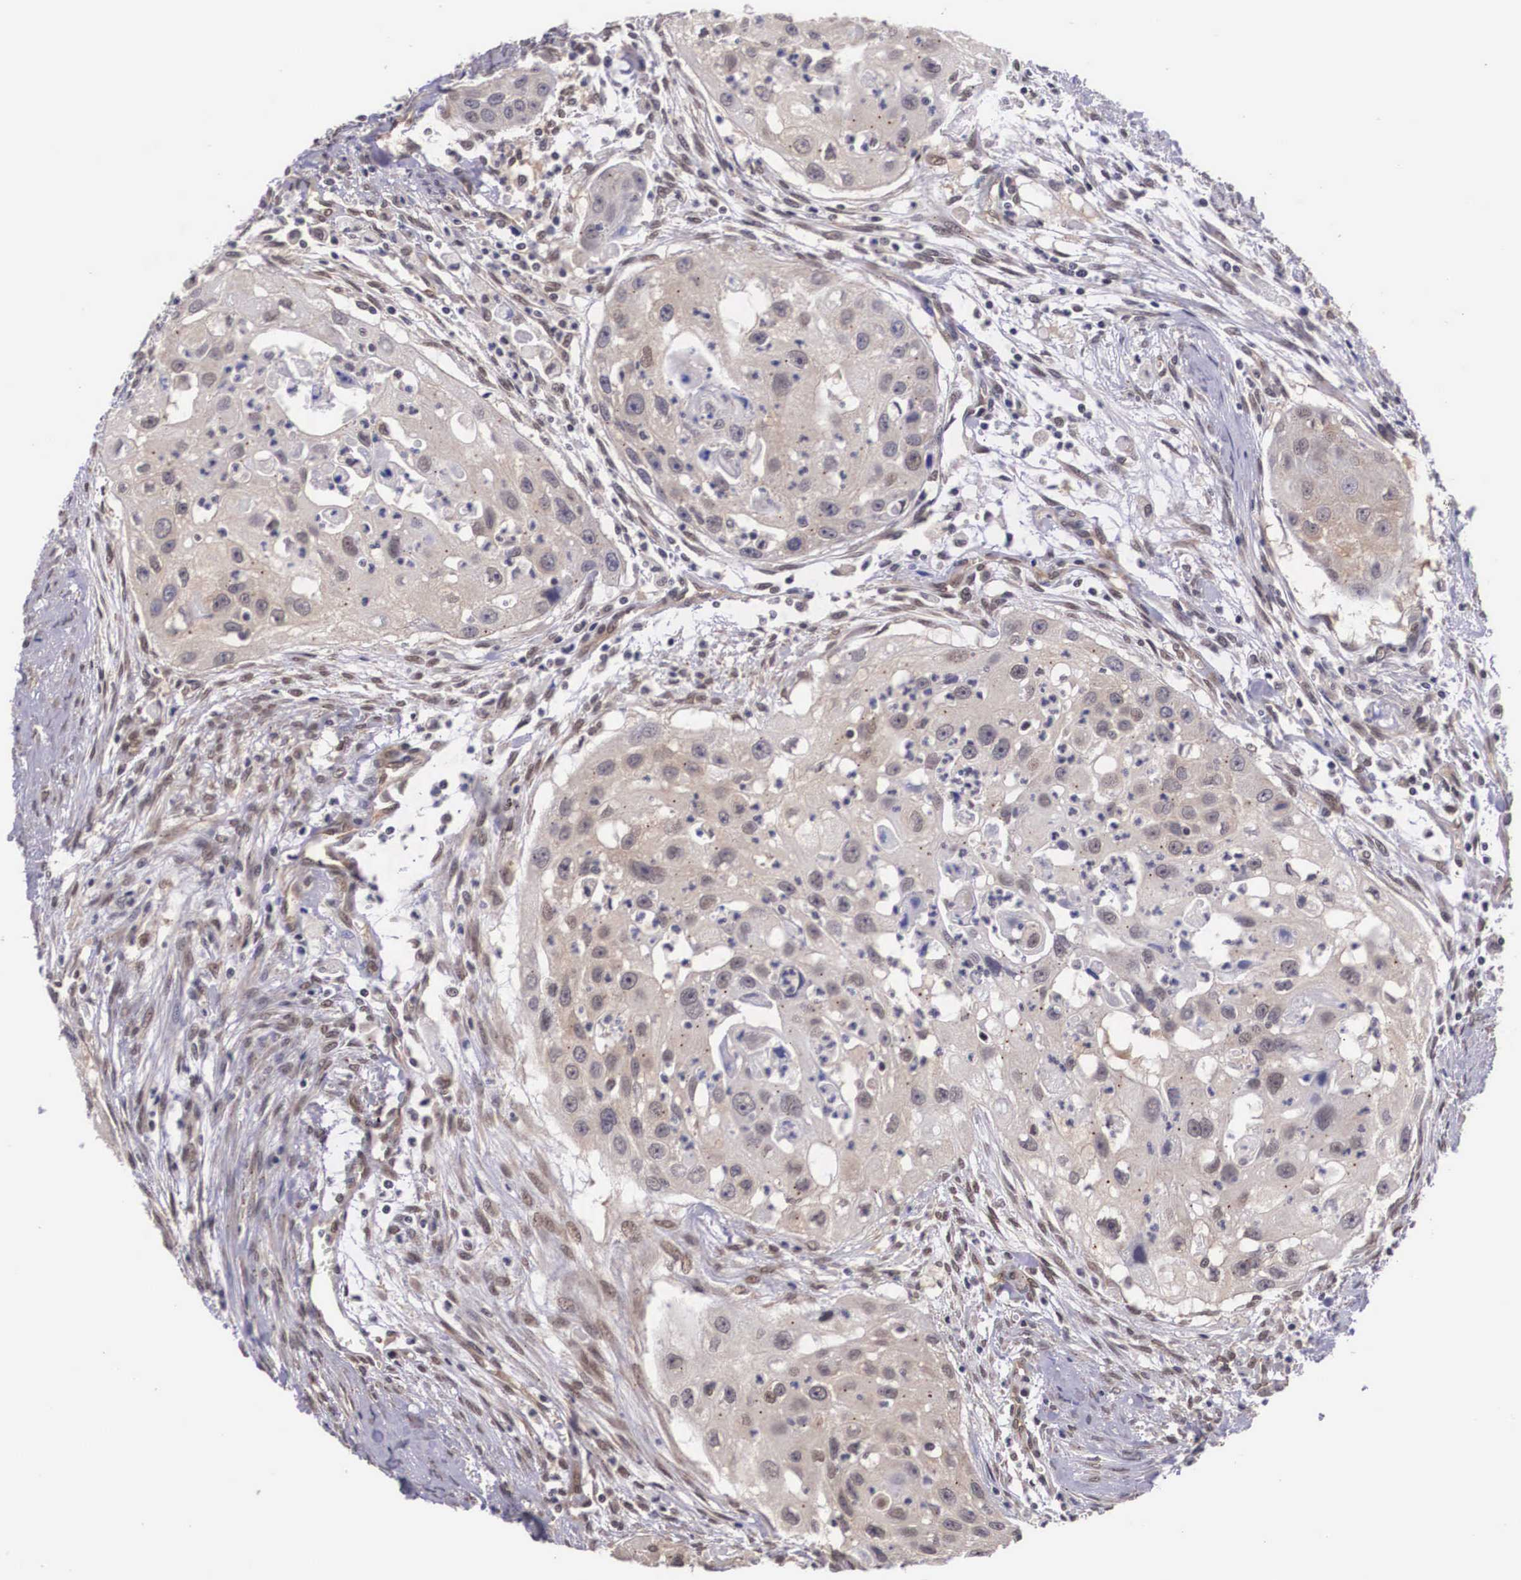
{"staining": {"intensity": "weak", "quantity": "25%-75%", "location": "cytoplasmic/membranous"}, "tissue": "head and neck cancer", "cell_type": "Tumor cells", "image_type": "cancer", "snomed": [{"axis": "morphology", "description": "Squamous cell carcinoma, NOS"}, {"axis": "topography", "description": "Head-Neck"}], "caption": "Squamous cell carcinoma (head and neck) was stained to show a protein in brown. There is low levels of weak cytoplasmic/membranous positivity in approximately 25%-75% of tumor cells. (brown staining indicates protein expression, while blue staining denotes nuclei).", "gene": "OTX2", "patient": {"sex": "male", "age": 64}}